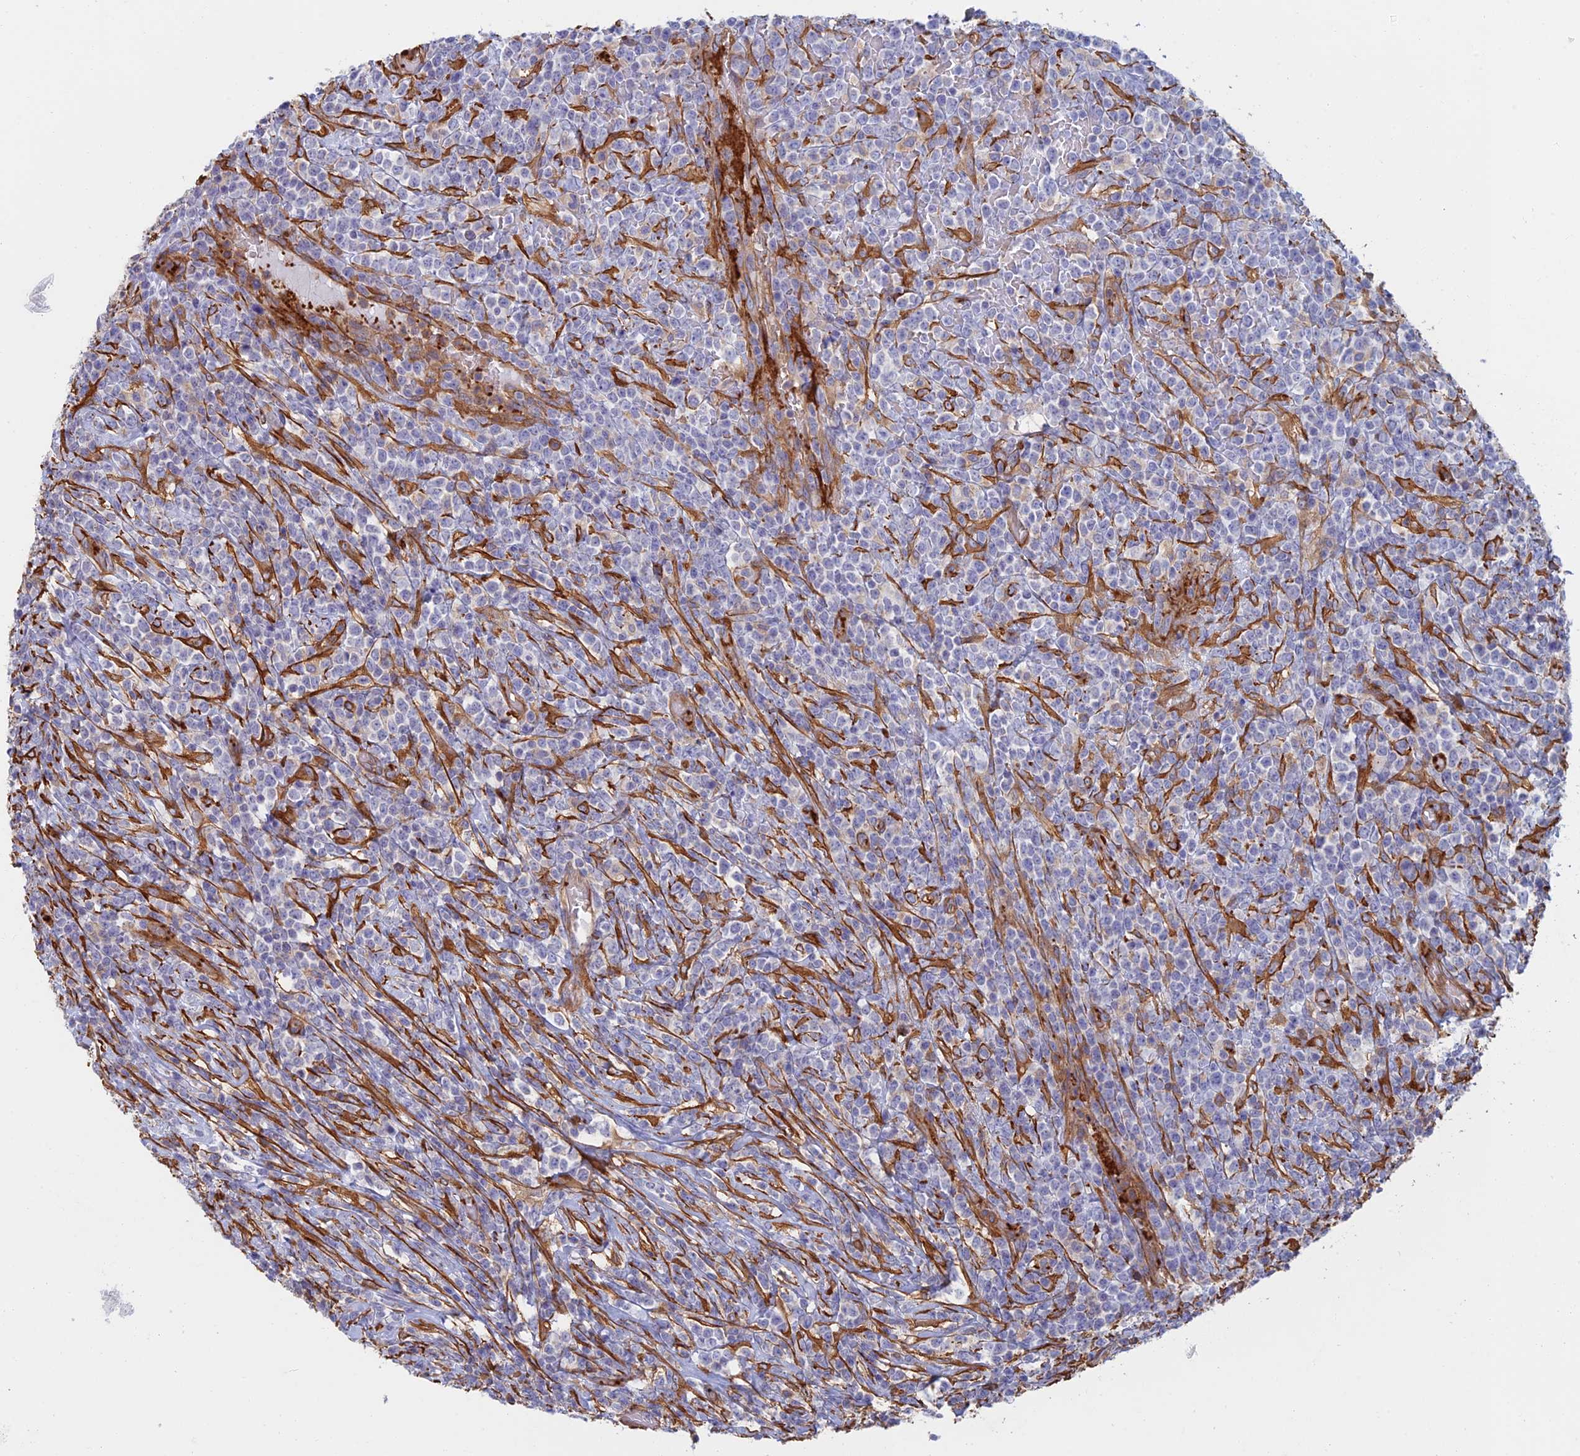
{"staining": {"intensity": "negative", "quantity": "none", "location": "none"}, "tissue": "lymphoma", "cell_type": "Tumor cells", "image_type": "cancer", "snomed": [{"axis": "morphology", "description": "Malignant lymphoma, non-Hodgkin's type, High grade"}, {"axis": "topography", "description": "Colon"}], "caption": "Immunohistochemical staining of lymphoma exhibits no significant expression in tumor cells.", "gene": "PAK4", "patient": {"sex": "female", "age": 53}}